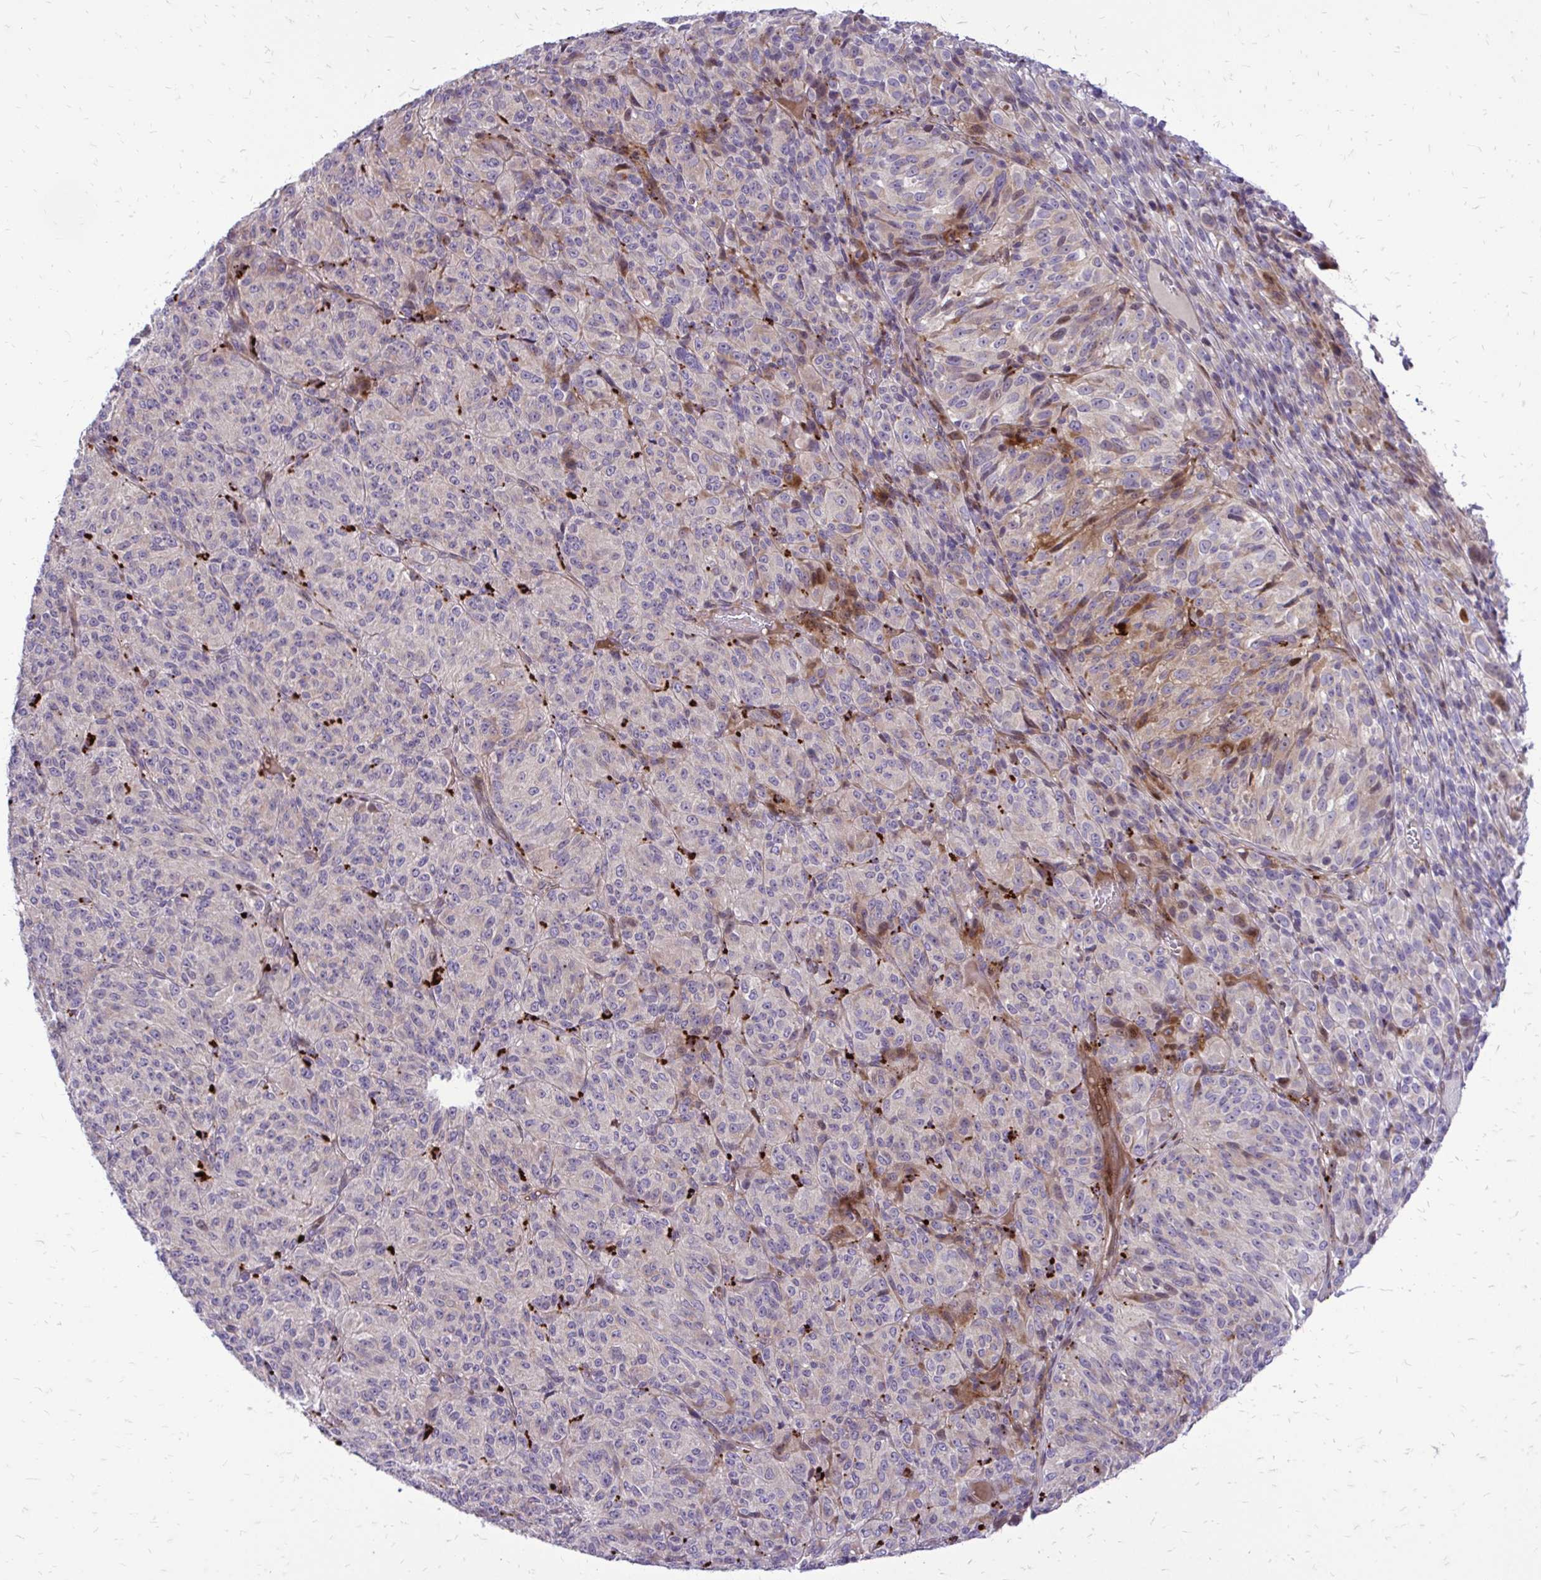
{"staining": {"intensity": "weak", "quantity": "<25%", "location": "cytoplasmic/membranous"}, "tissue": "melanoma", "cell_type": "Tumor cells", "image_type": "cancer", "snomed": [{"axis": "morphology", "description": "Malignant melanoma, Metastatic site"}, {"axis": "topography", "description": "Brain"}], "caption": "Tumor cells are negative for protein expression in human malignant melanoma (metastatic site).", "gene": "PPDPFL", "patient": {"sex": "female", "age": 56}}